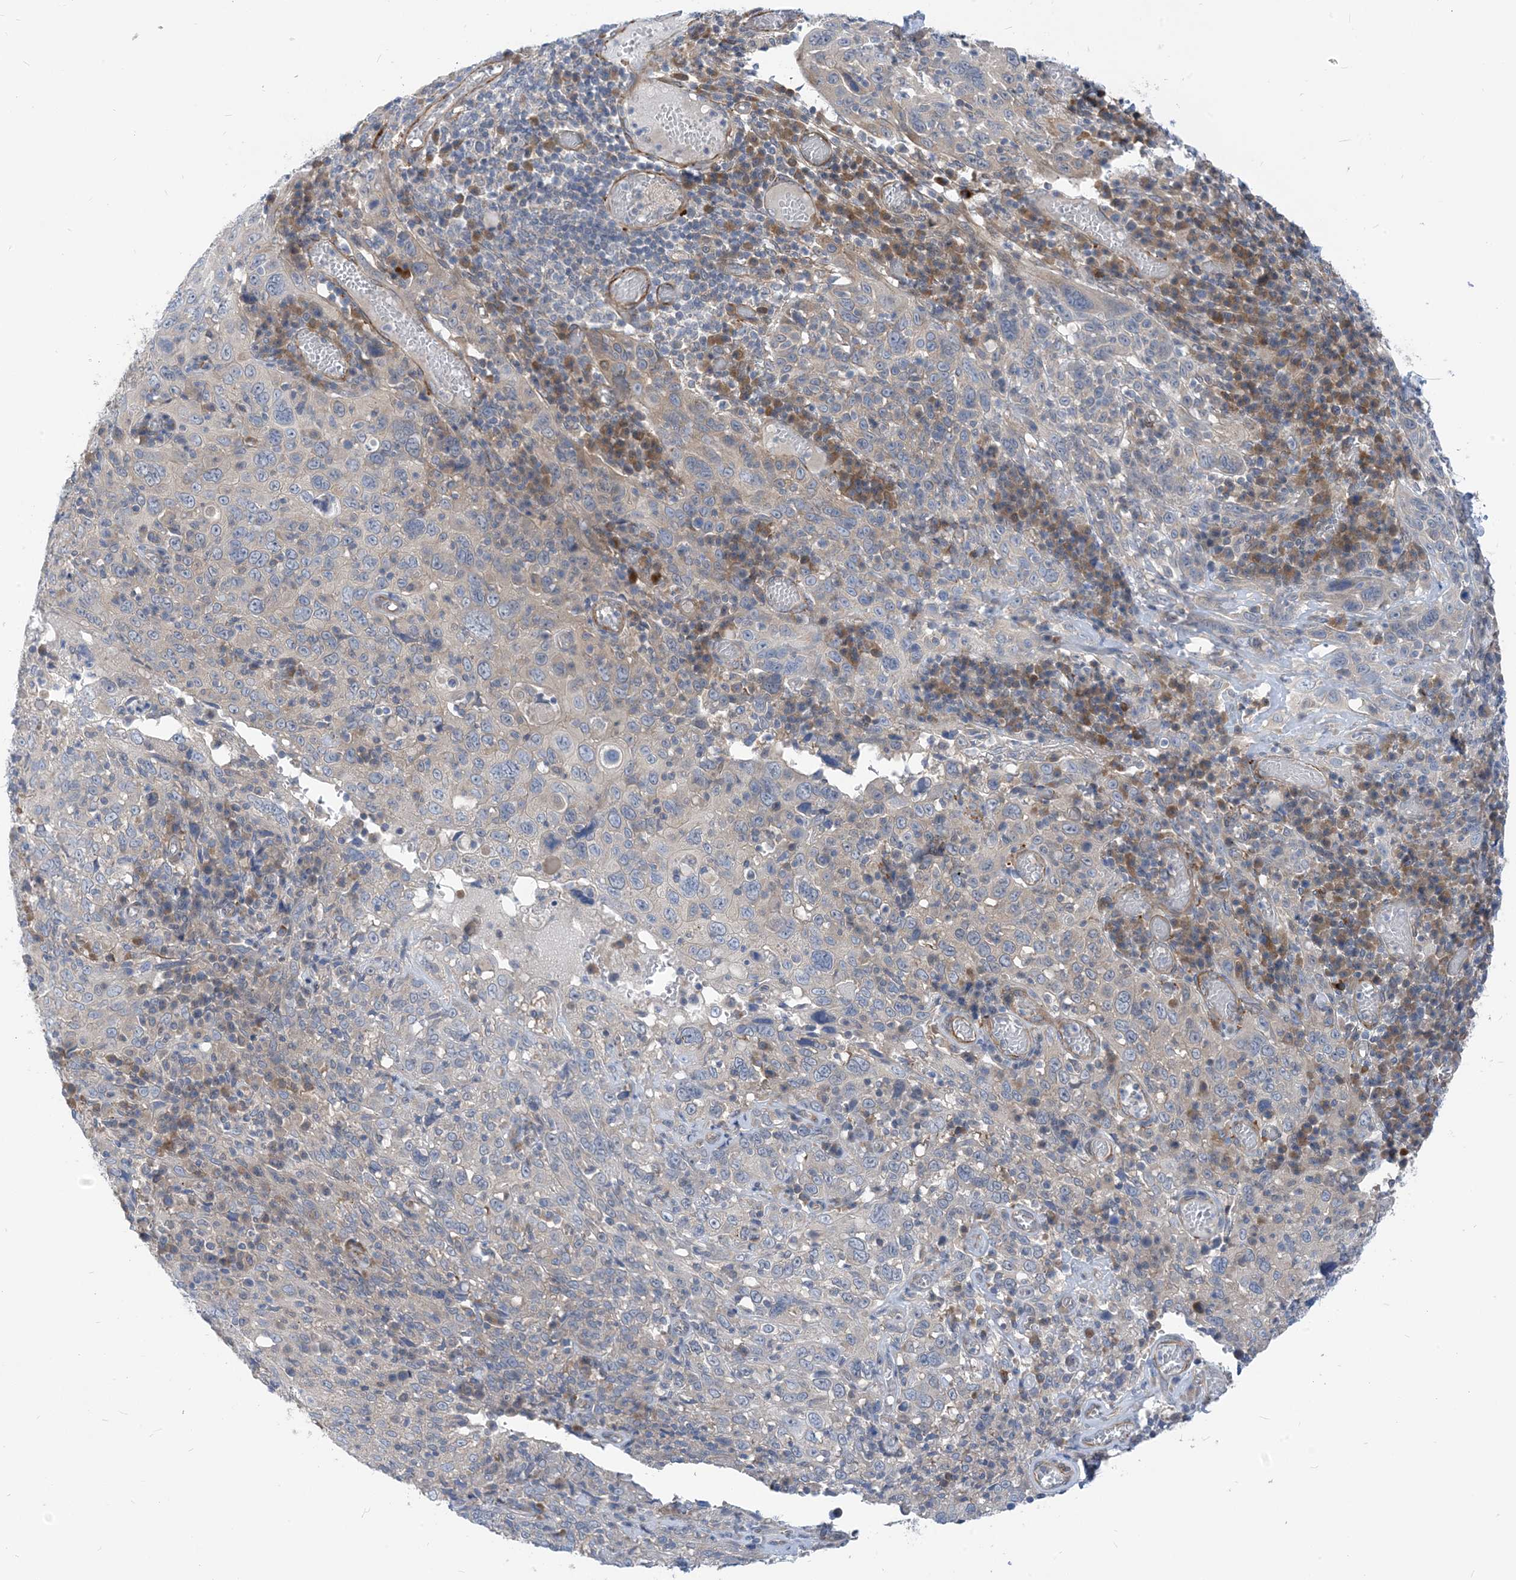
{"staining": {"intensity": "negative", "quantity": "none", "location": "none"}, "tissue": "cervical cancer", "cell_type": "Tumor cells", "image_type": "cancer", "snomed": [{"axis": "morphology", "description": "Squamous cell carcinoma, NOS"}, {"axis": "topography", "description": "Cervix"}], "caption": "Tumor cells are negative for protein expression in human squamous cell carcinoma (cervical).", "gene": "PLEKHA3", "patient": {"sex": "female", "age": 46}}